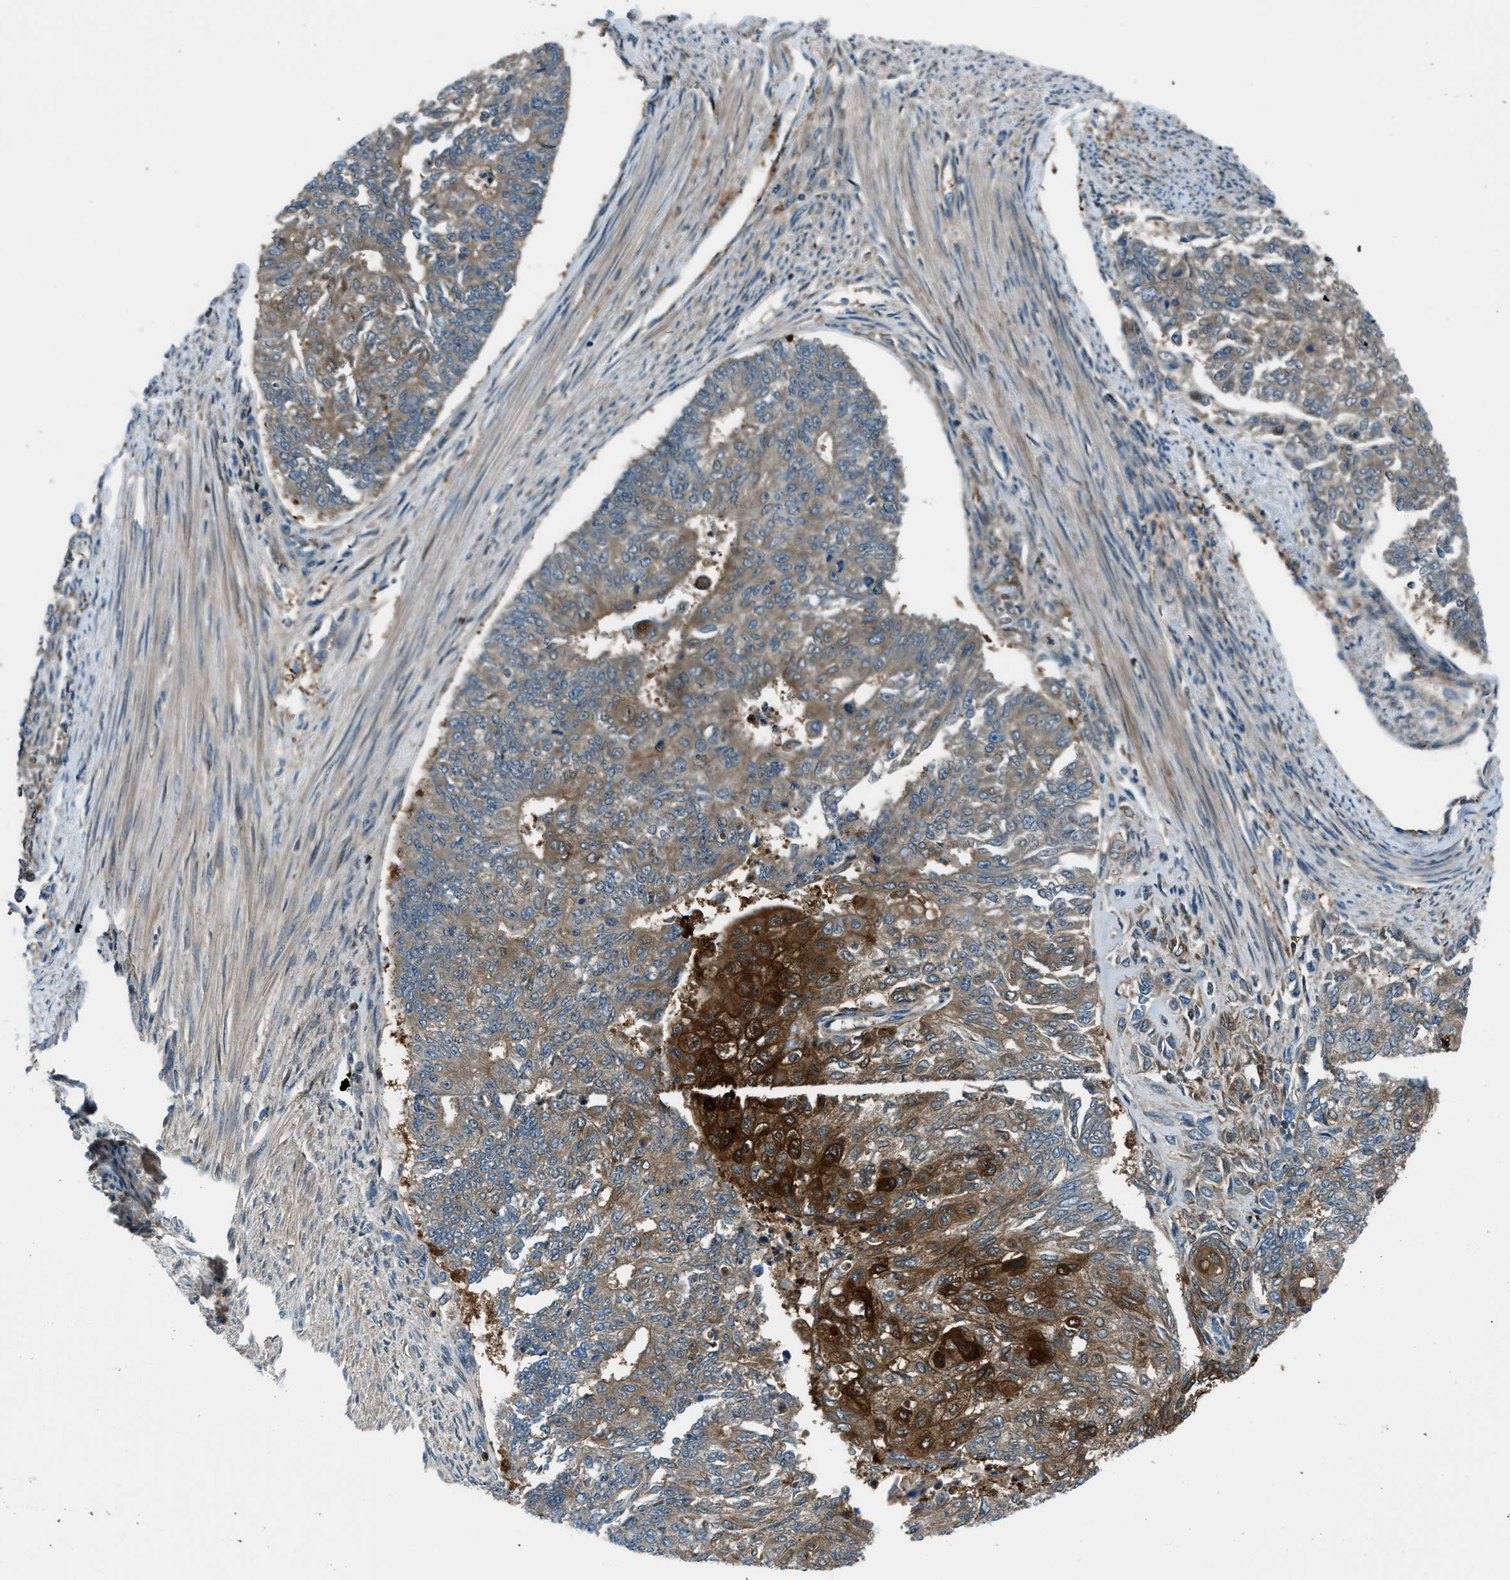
{"staining": {"intensity": "moderate", "quantity": "25%-75%", "location": "cytoplasmic/membranous"}, "tissue": "endometrial cancer", "cell_type": "Tumor cells", "image_type": "cancer", "snomed": [{"axis": "morphology", "description": "Adenocarcinoma, NOS"}, {"axis": "topography", "description": "Endometrium"}], "caption": "Protein expression by IHC displays moderate cytoplasmic/membranous expression in approximately 25%-75% of tumor cells in adenocarcinoma (endometrial).", "gene": "HEBP2", "patient": {"sex": "female", "age": 32}}